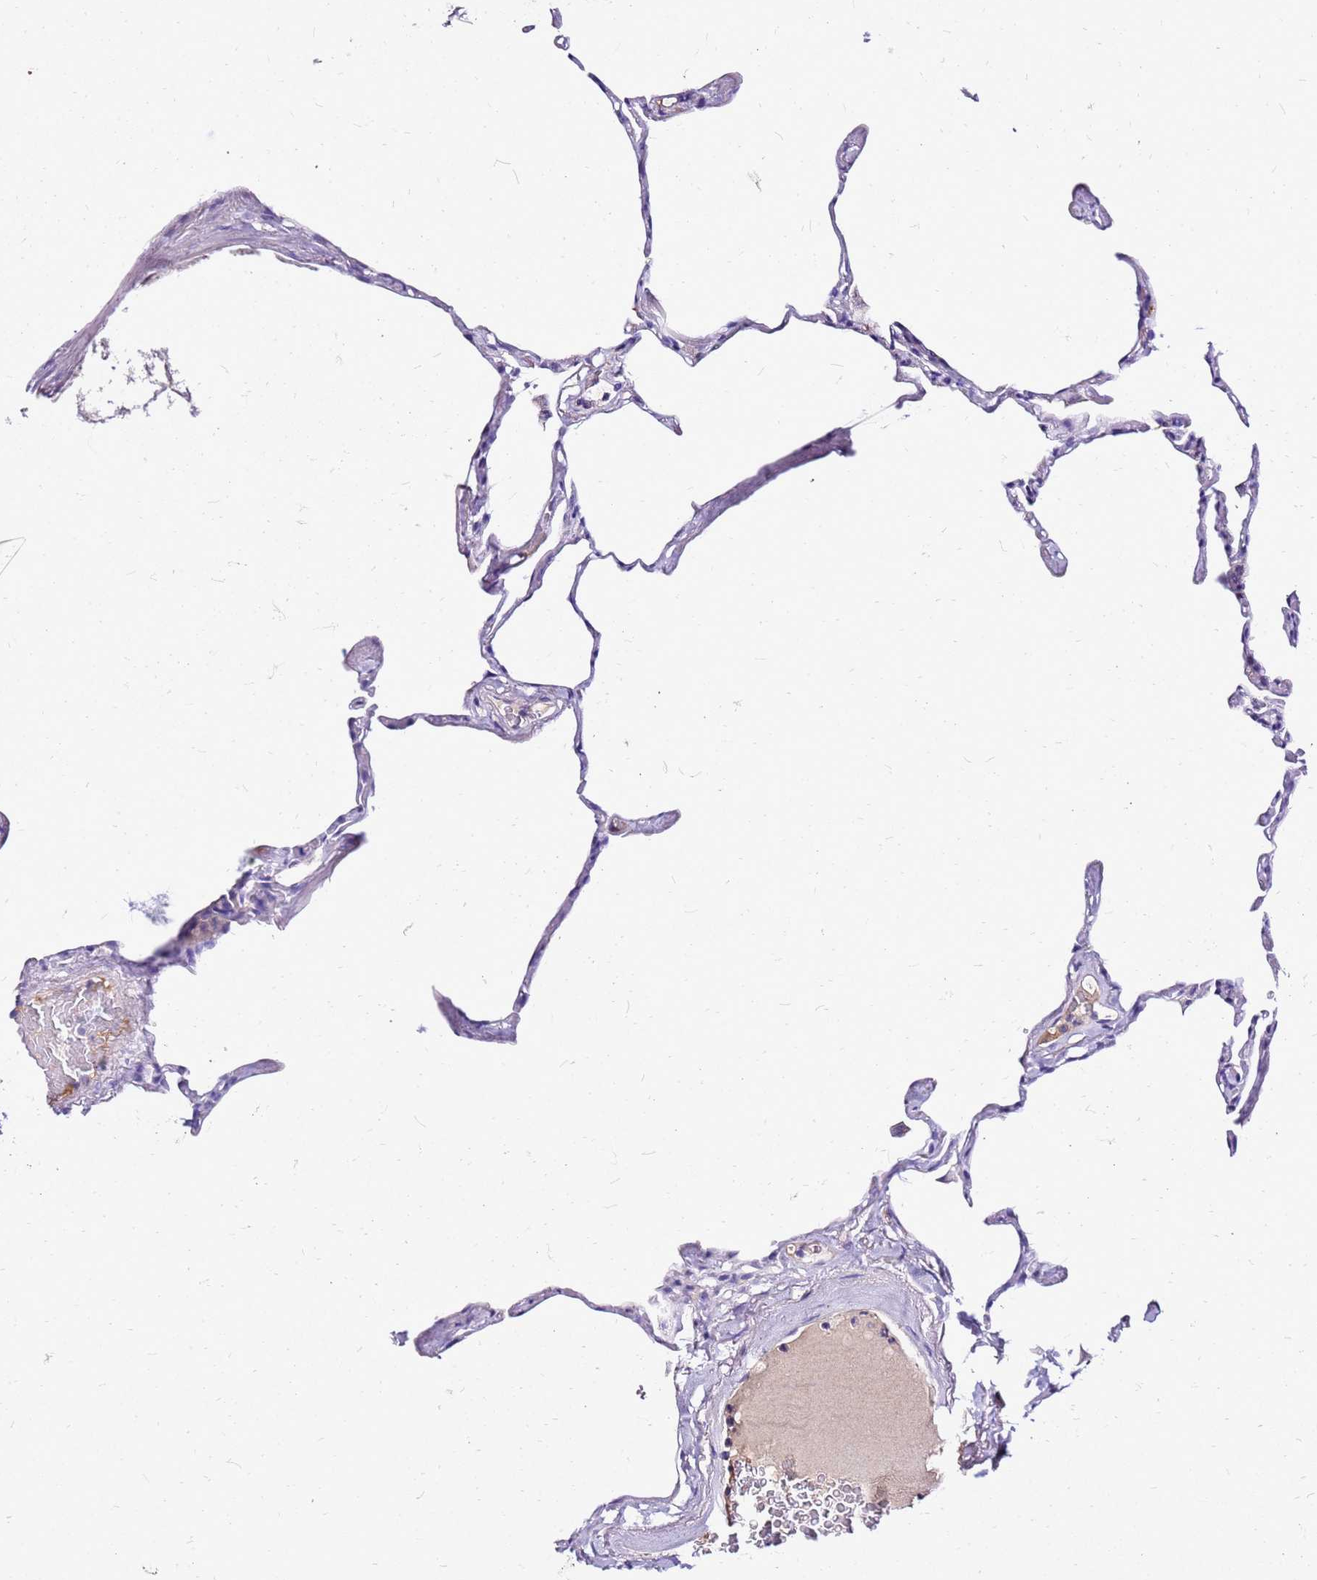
{"staining": {"intensity": "negative", "quantity": "none", "location": "none"}, "tissue": "lung", "cell_type": "Alveolar cells", "image_type": "normal", "snomed": [{"axis": "morphology", "description": "Normal tissue, NOS"}, {"axis": "topography", "description": "Lung"}], "caption": "High magnification brightfield microscopy of benign lung stained with DAB (3,3'-diaminobenzidine) (brown) and counterstained with hematoxylin (blue): alveolar cells show no significant expression. (DAB immunohistochemistry (IHC), high magnification).", "gene": "DCDC2B", "patient": {"sex": "male", "age": 65}}